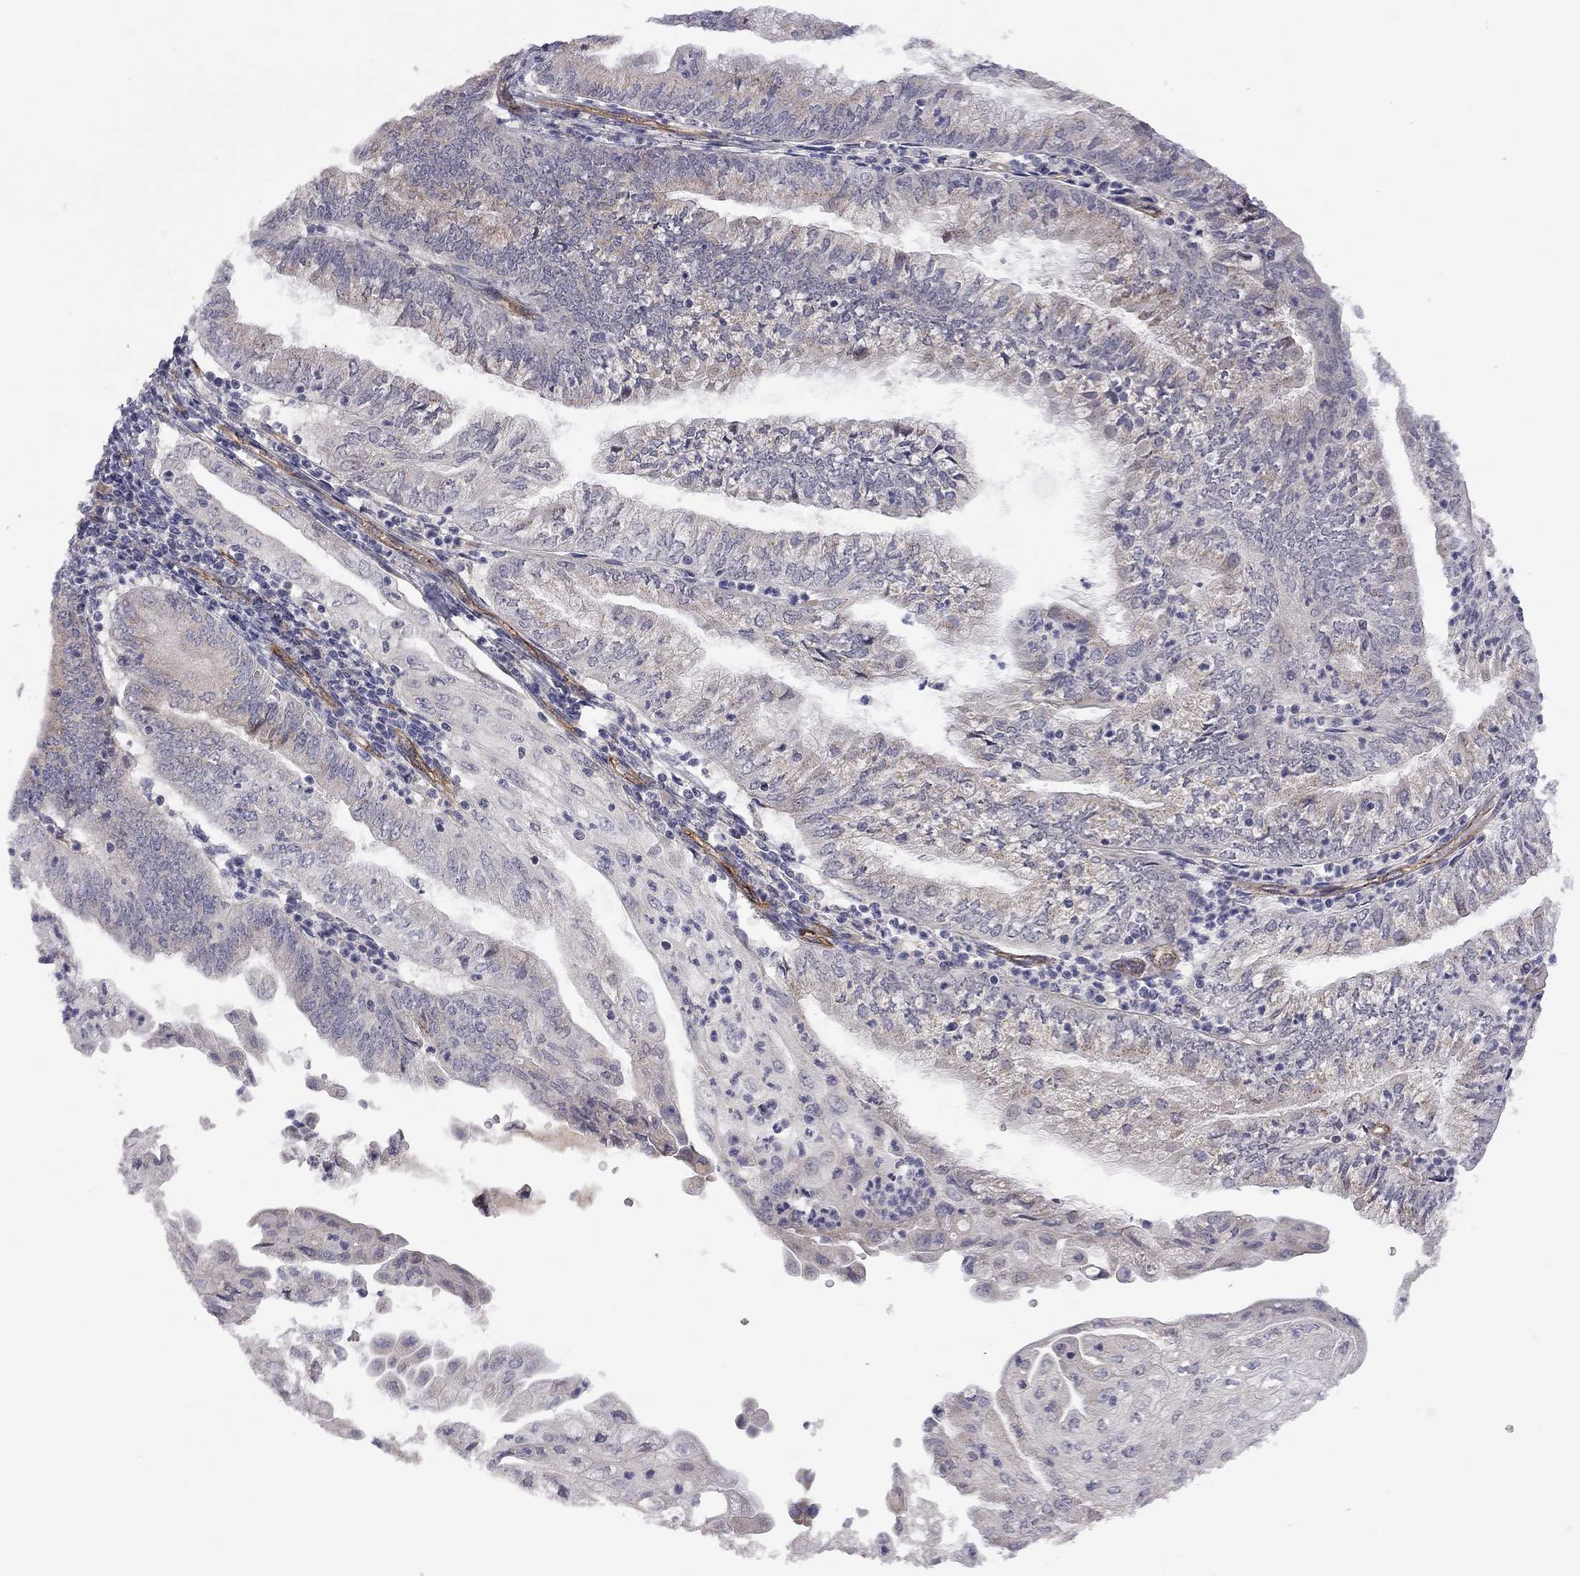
{"staining": {"intensity": "negative", "quantity": "none", "location": "none"}, "tissue": "endometrial cancer", "cell_type": "Tumor cells", "image_type": "cancer", "snomed": [{"axis": "morphology", "description": "Adenocarcinoma, NOS"}, {"axis": "topography", "description": "Endometrium"}], "caption": "Endometrial cancer (adenocarcinoma) was stained to show a protein in brown. There is no significant staining in tumor cells.", "gene": "EXOC3L2", "patient": {"sex": "female", "age": 55}}